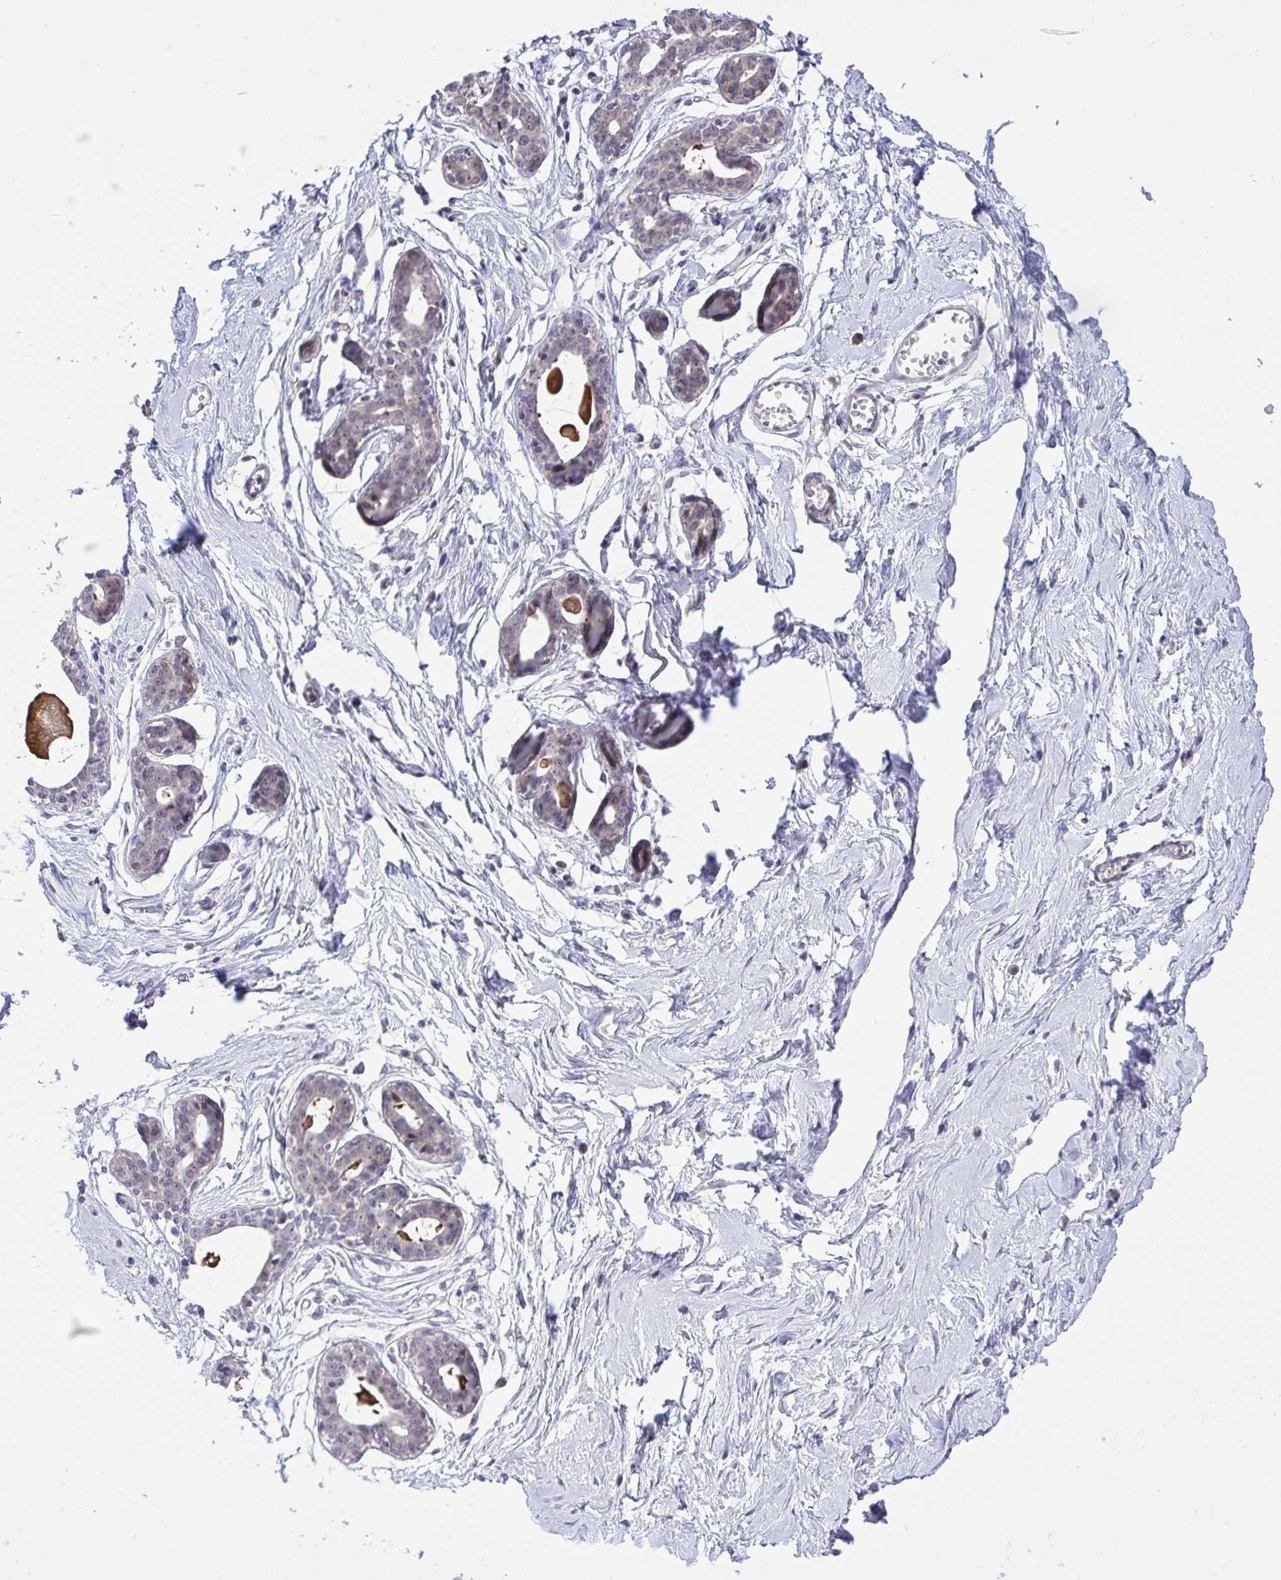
{"staining": {"intensity": "negative", "quantity": "none", "location": "none"}, "tissue": "breast", "cell_type": "Adipocytes", "image_type": "normal", "snomed": [{"axis": "morphology", "description": "Normal tissue, NOS"}, {"axis": "topography", "description": "Breast"}], "caption": "Human breast stained for a protein using immunohistochemistry shows no positivity in adipocytes.", "gene": "HMBOX1", "patient": {"sex": "female", "age": 45}}